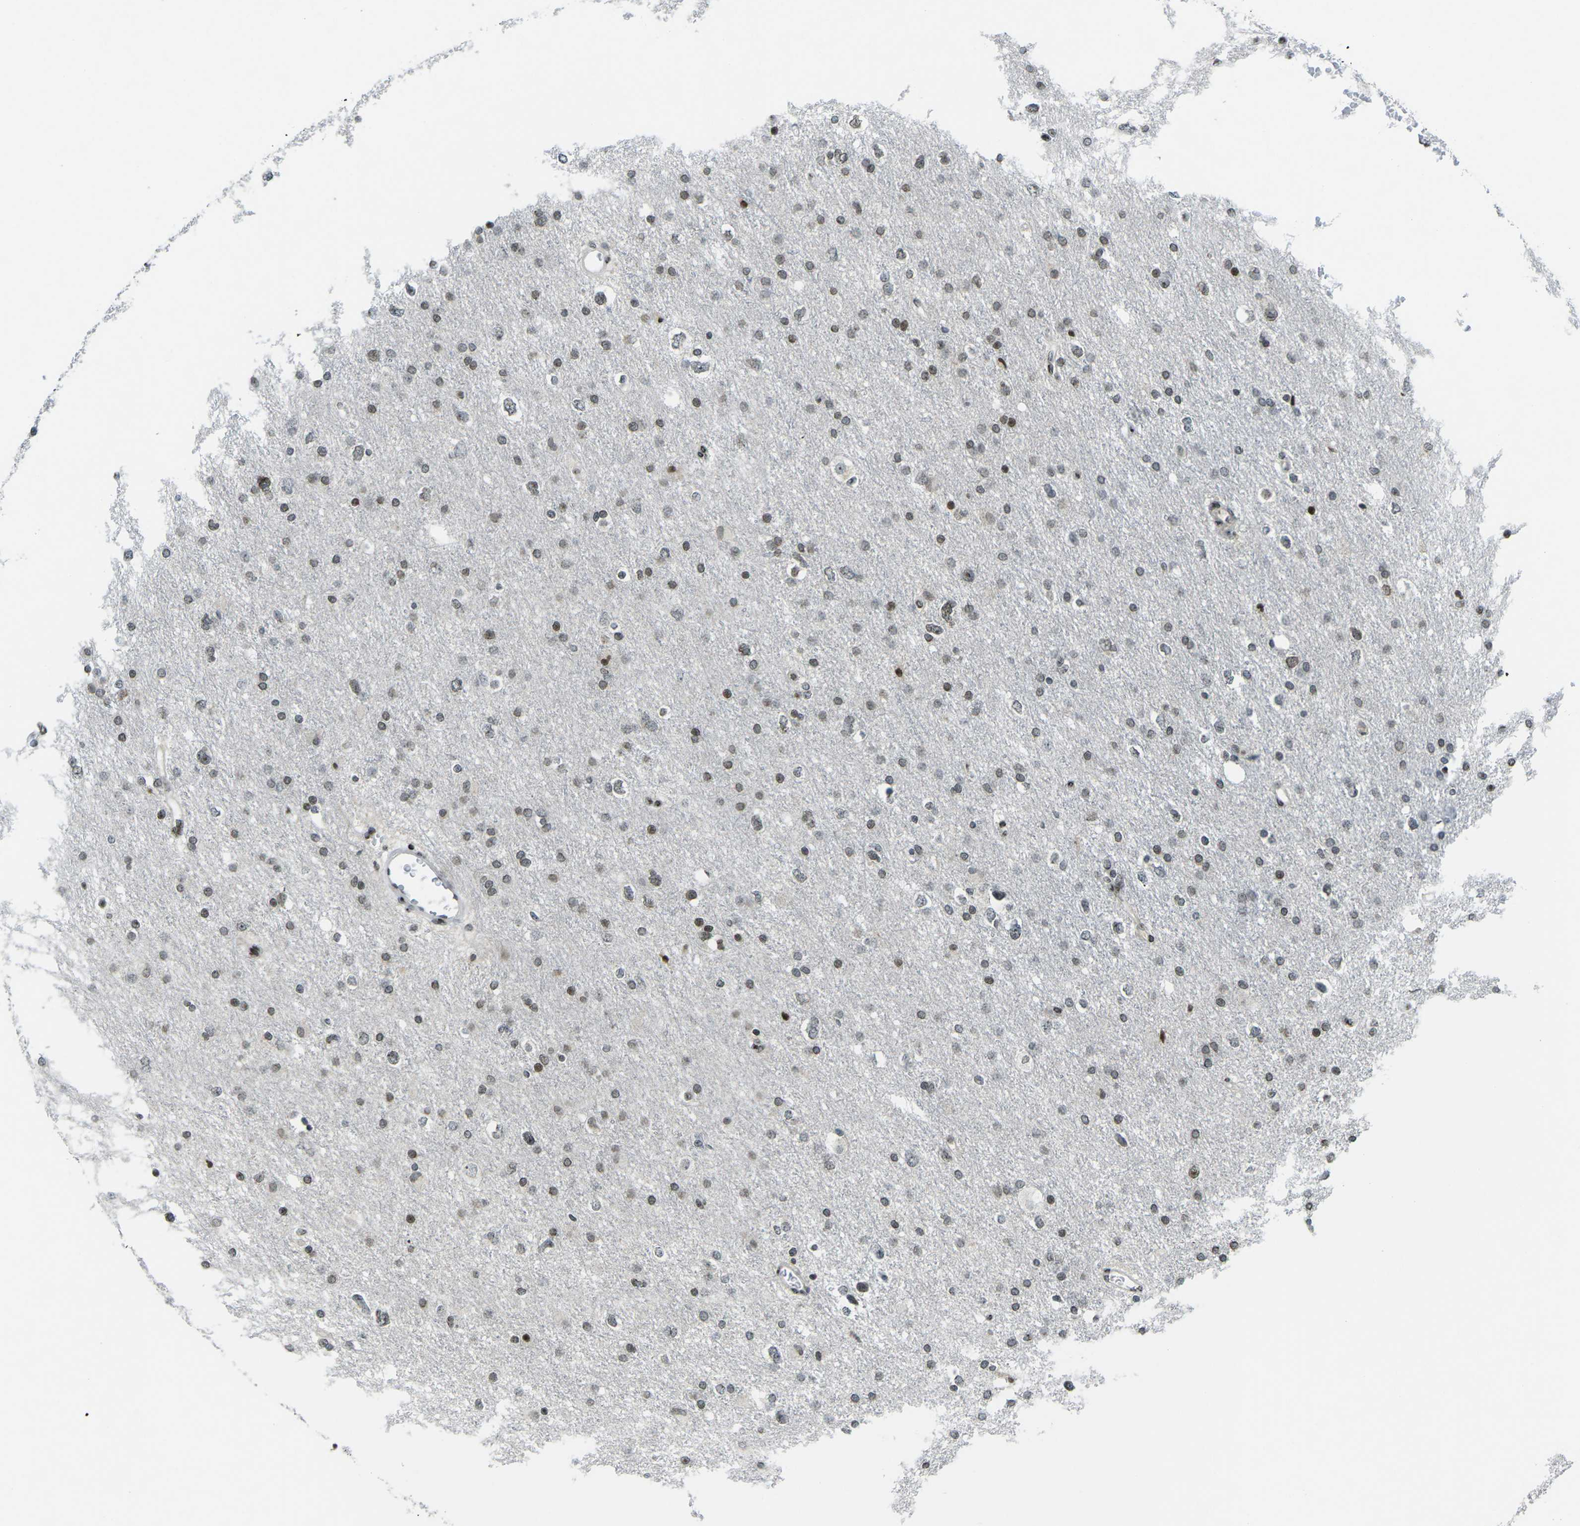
{"staining": {"intensity": "moderate", "quantity": "25%-75%", "location": "nuclear"}, "tissue": "glioma", "cell_type": "Tumor cells", "image_type": "cancer", "snomed": [{"axis": "morphology", "description": "Glioma, malignant, Low grade"}, {"axis": "topography", "description": "Brain"}], "caption": "A brown stain labels moderate nuclear staining of a protein in malignant glioma (low-grade) tumor cells. Nuclei are stained in blue.", "gene": "EME1", "patient": {"sex": "female", "age": 37}}